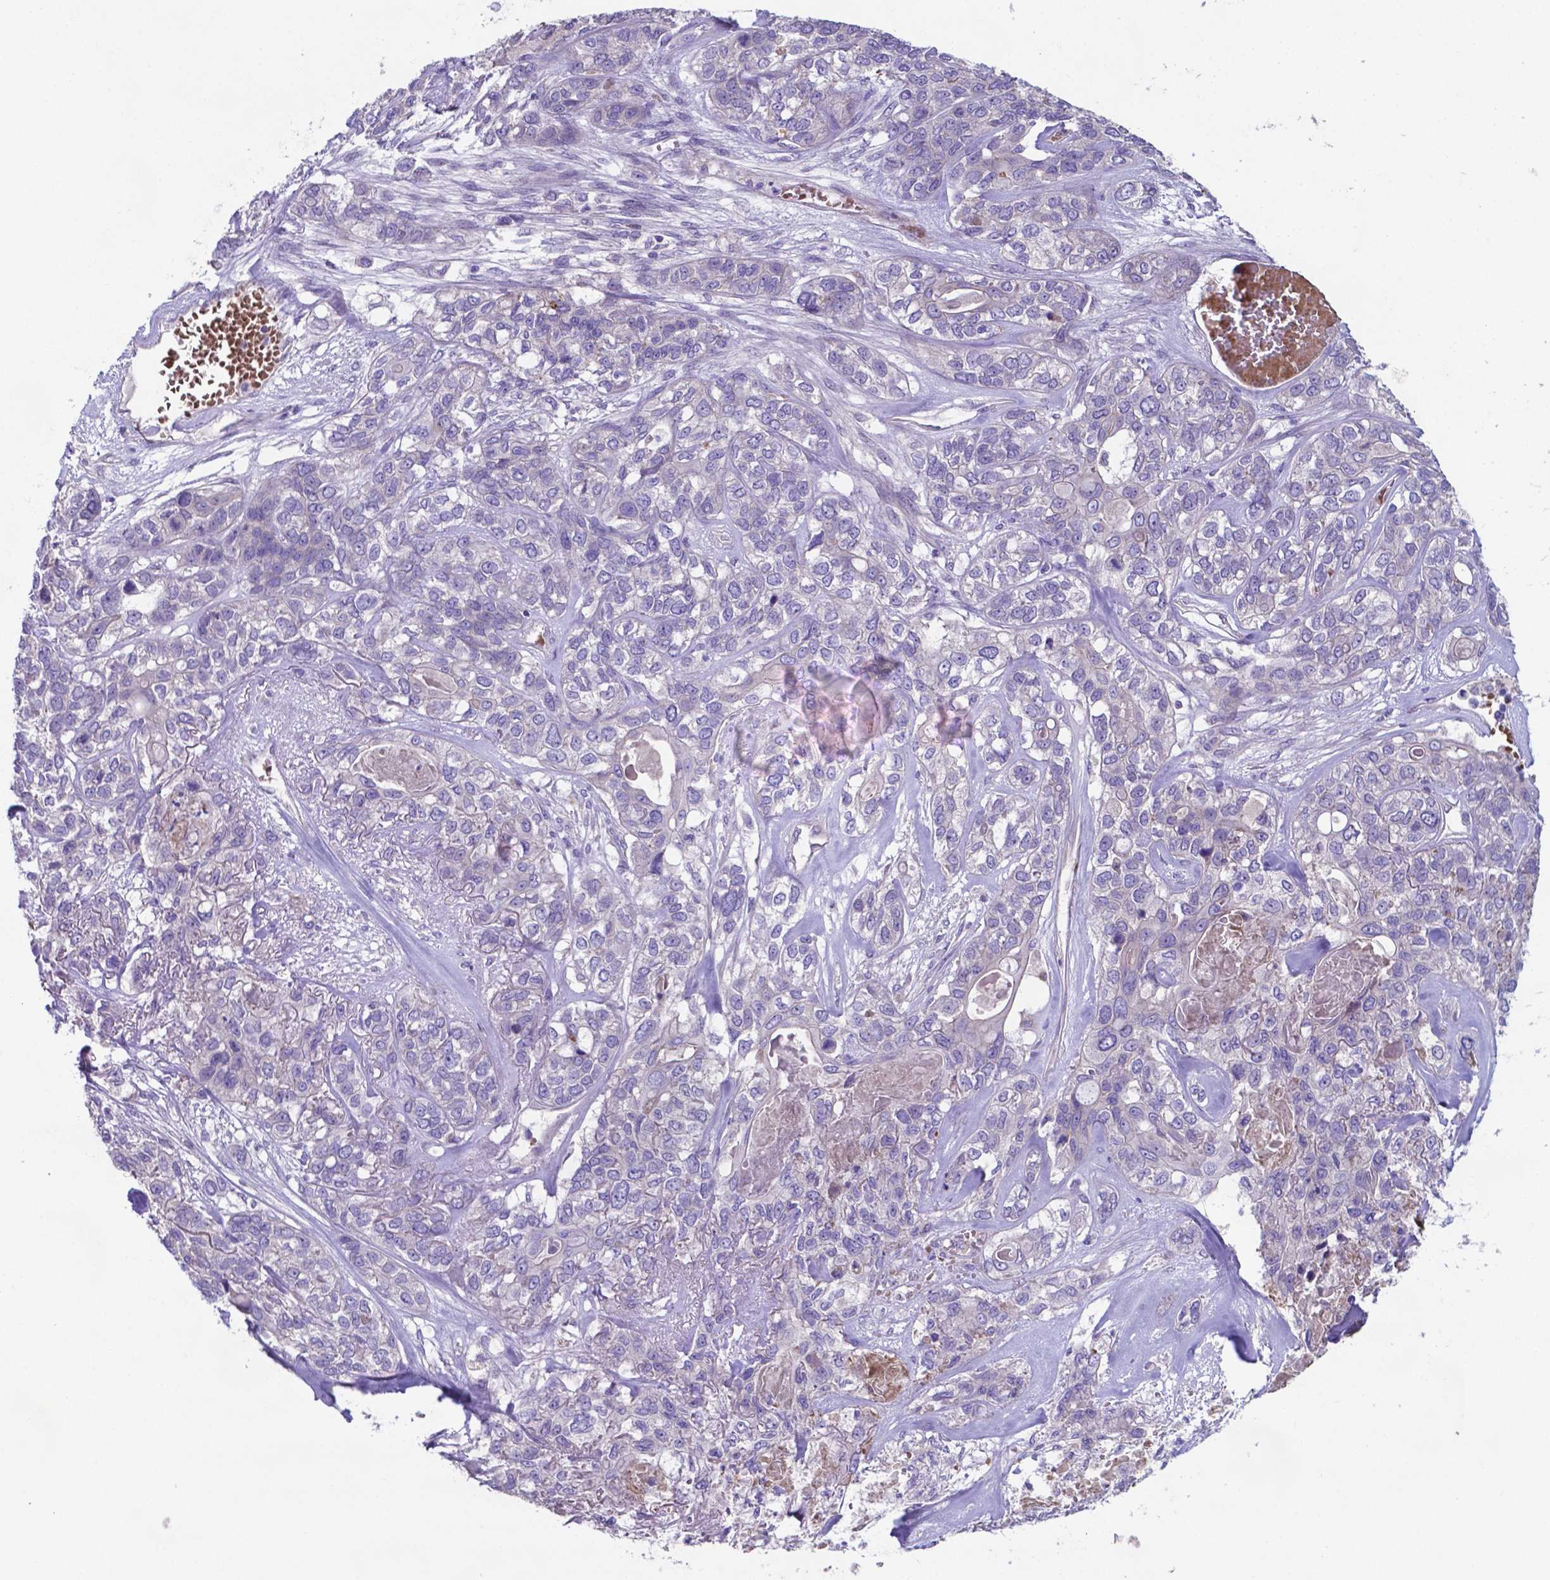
{"staining": {"intensity": "negative", "quantity": "none", "location": "none"}, "tissue": "lung cancer", "cell_type": "Tumor cells", "image_type": "cancer", "snomed": [{"axis": "morphology", "description": "Squamous cell carcinoma, NOS"}, {"axis": "topography", "description": "Lung"}], "caption": "DAB (3,3'-diaminobenzidine) immunohistochemical staining of lung cancer displays no significant expression in tumor cells.", "gene": "TYRO3", "patient": {"sex": "female", "age": 70}}